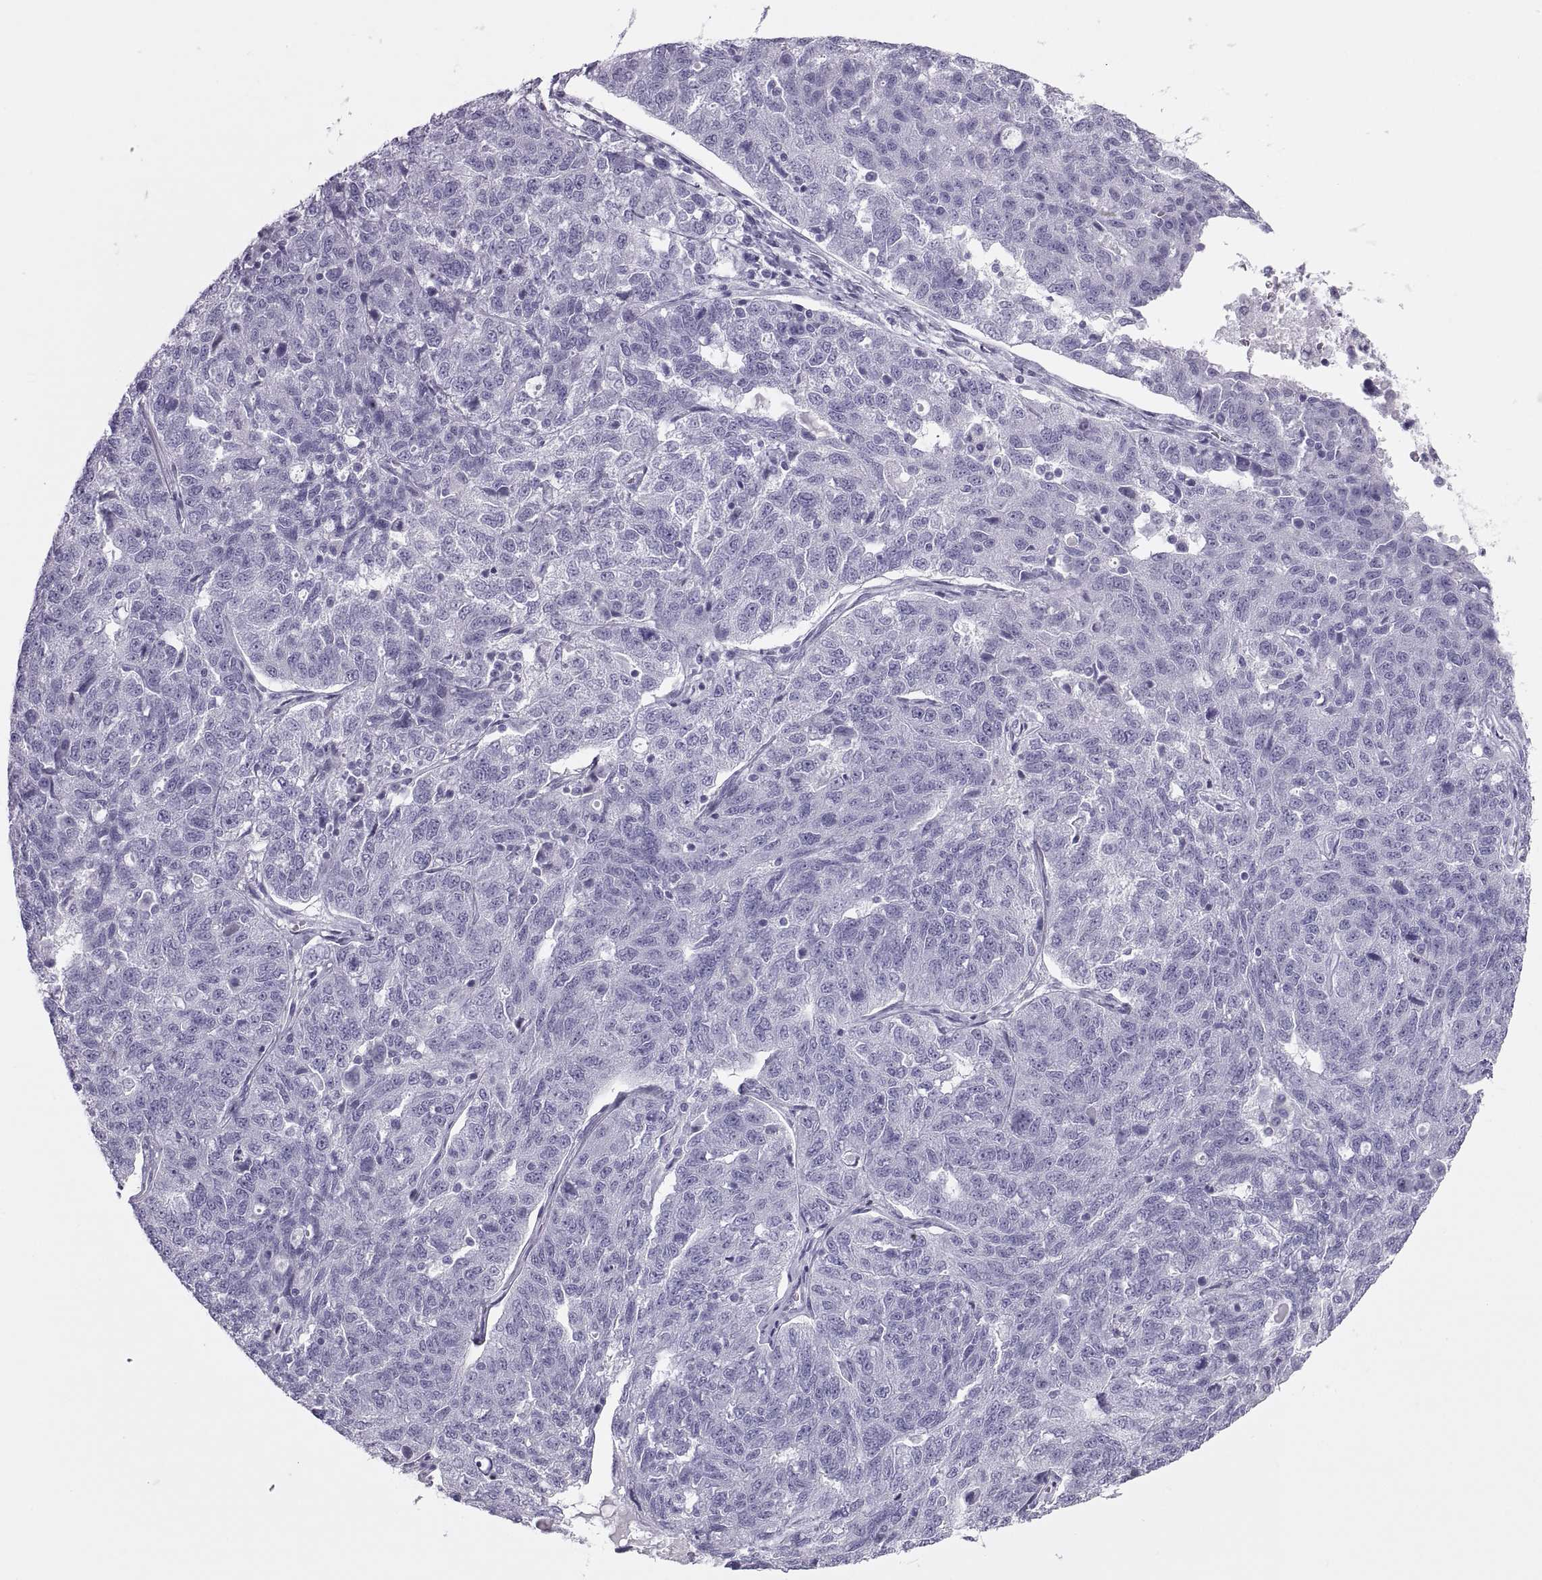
{"staining": {"intensity": "negative", "quantity": "none", "location": "none"}, "tissue": "ovarian cancer", "cell_type": "Tumor cells", "image_type": "cancer", "snomed": [{"axis": "morphology", "description": "Cystadenocarcinoma, serous, NOS"}, {"axis": "topography", "description": "Ovary"}], "caption": "An immunohistochemistry micrograph of ovarian serous cystadenocarcinoma is shown. There is no staining in tumor cells of ovarian serous cystadenocarcinoma.", "gene": "SEMG1", "patient": {"sex": "female", "age": 71}}